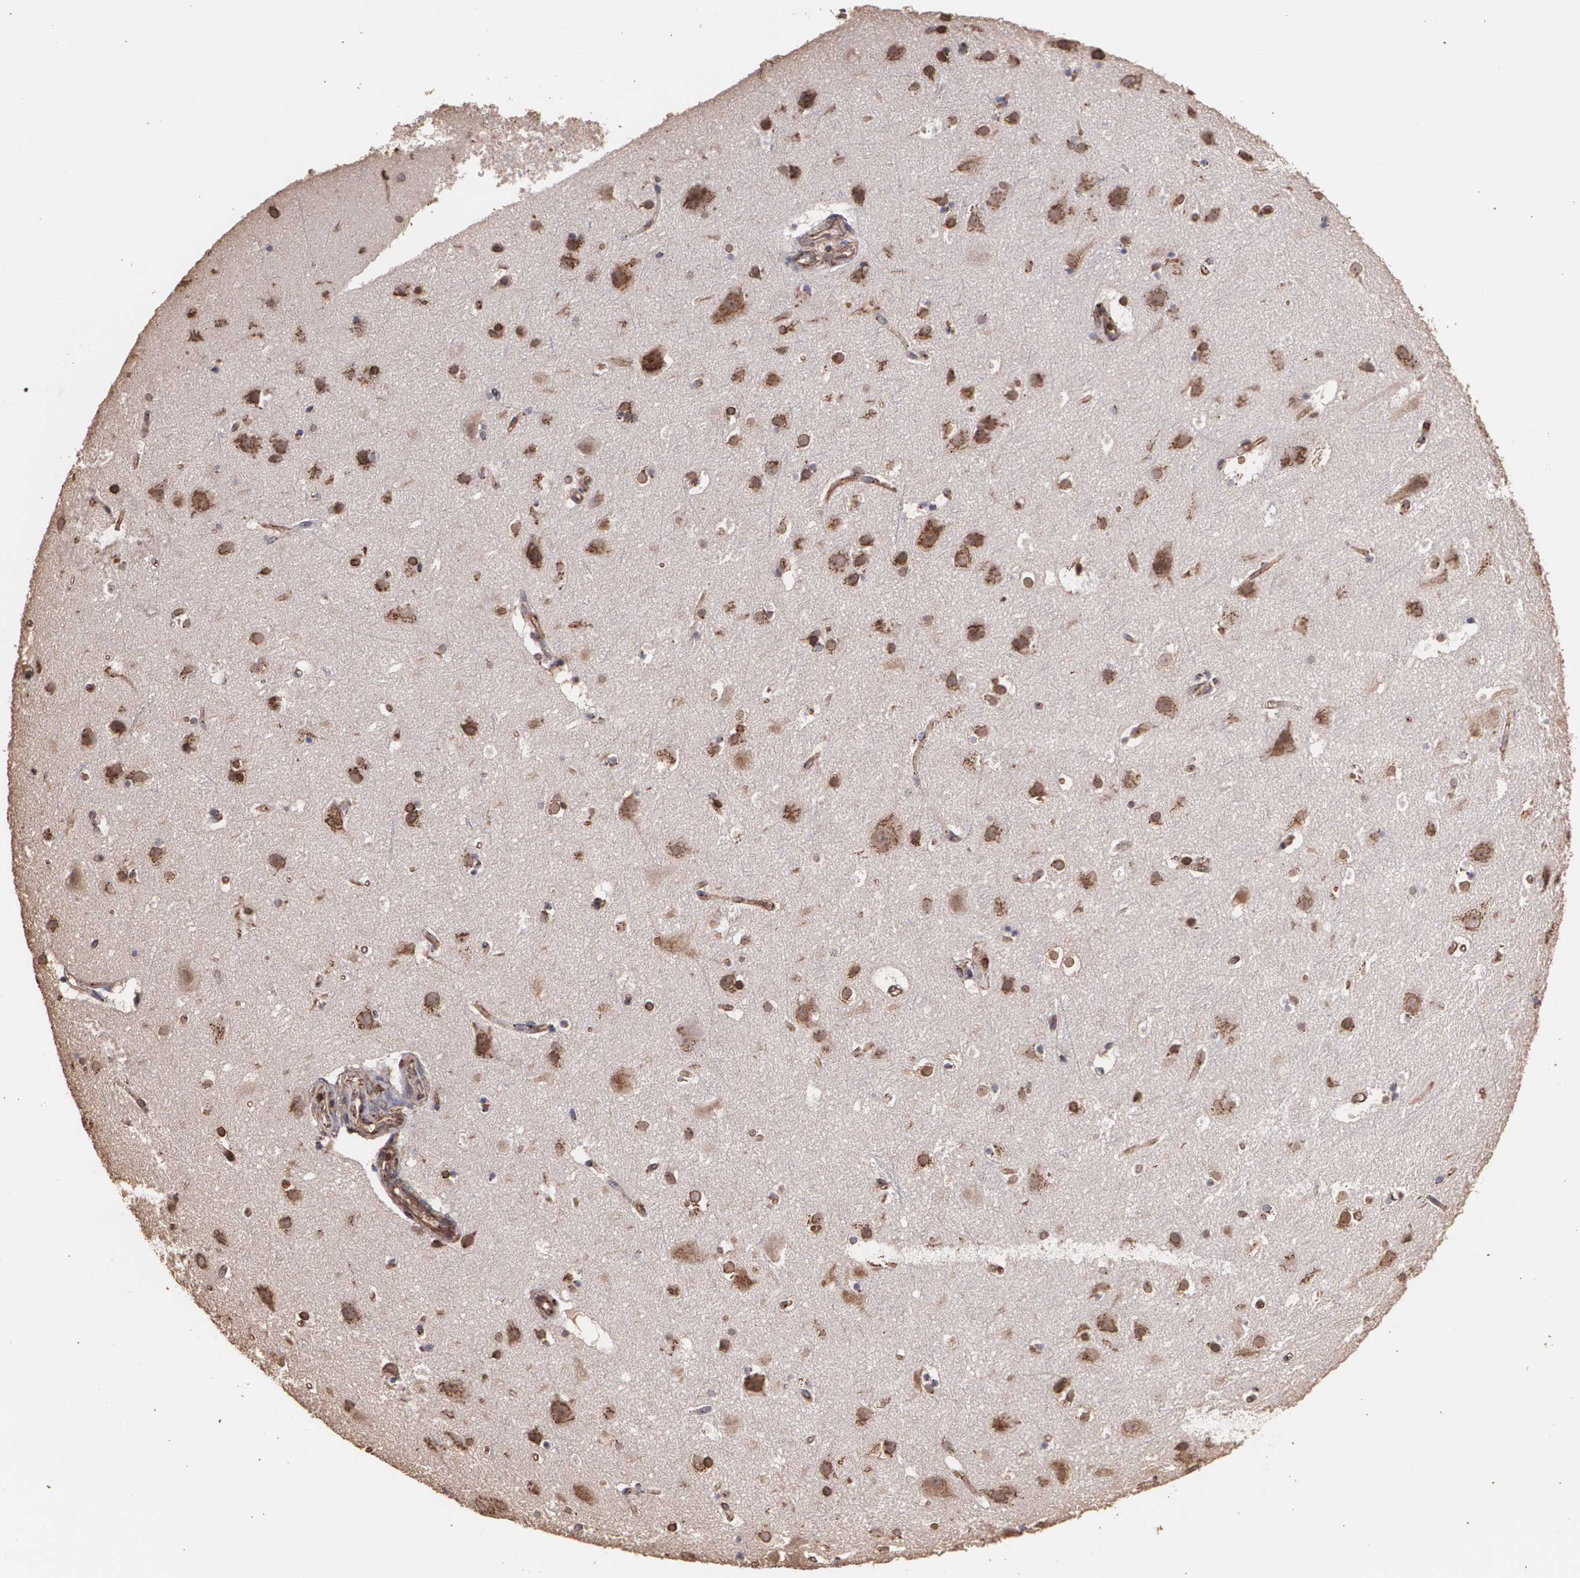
{"staining": {"intensity": "moderate", "quantity": ">75%", "location": "cytoplasmic/membranous"}, "tissue": "cerebral cortex", "cell_type": "Endothelial cells", "image_type": "normal", "snomed": [{"axis": "morphology", "description": "Normal tissue, NOS"}, {"axis": "topography", "description": "Cerebral cortex"}], "caption": "Immunohistochemical staining of normal cerebral cortex displays medium levels of moderate cytoplasmic/membranous expression in approximately >75% of endothelial cells. The staining is performed using DAB brown chromogen to label protein expression. The nuclei are counter-stained blue using hematoxylin.", "gene": "TRIP11", "patient": {"sex": "male", "age": 45}}